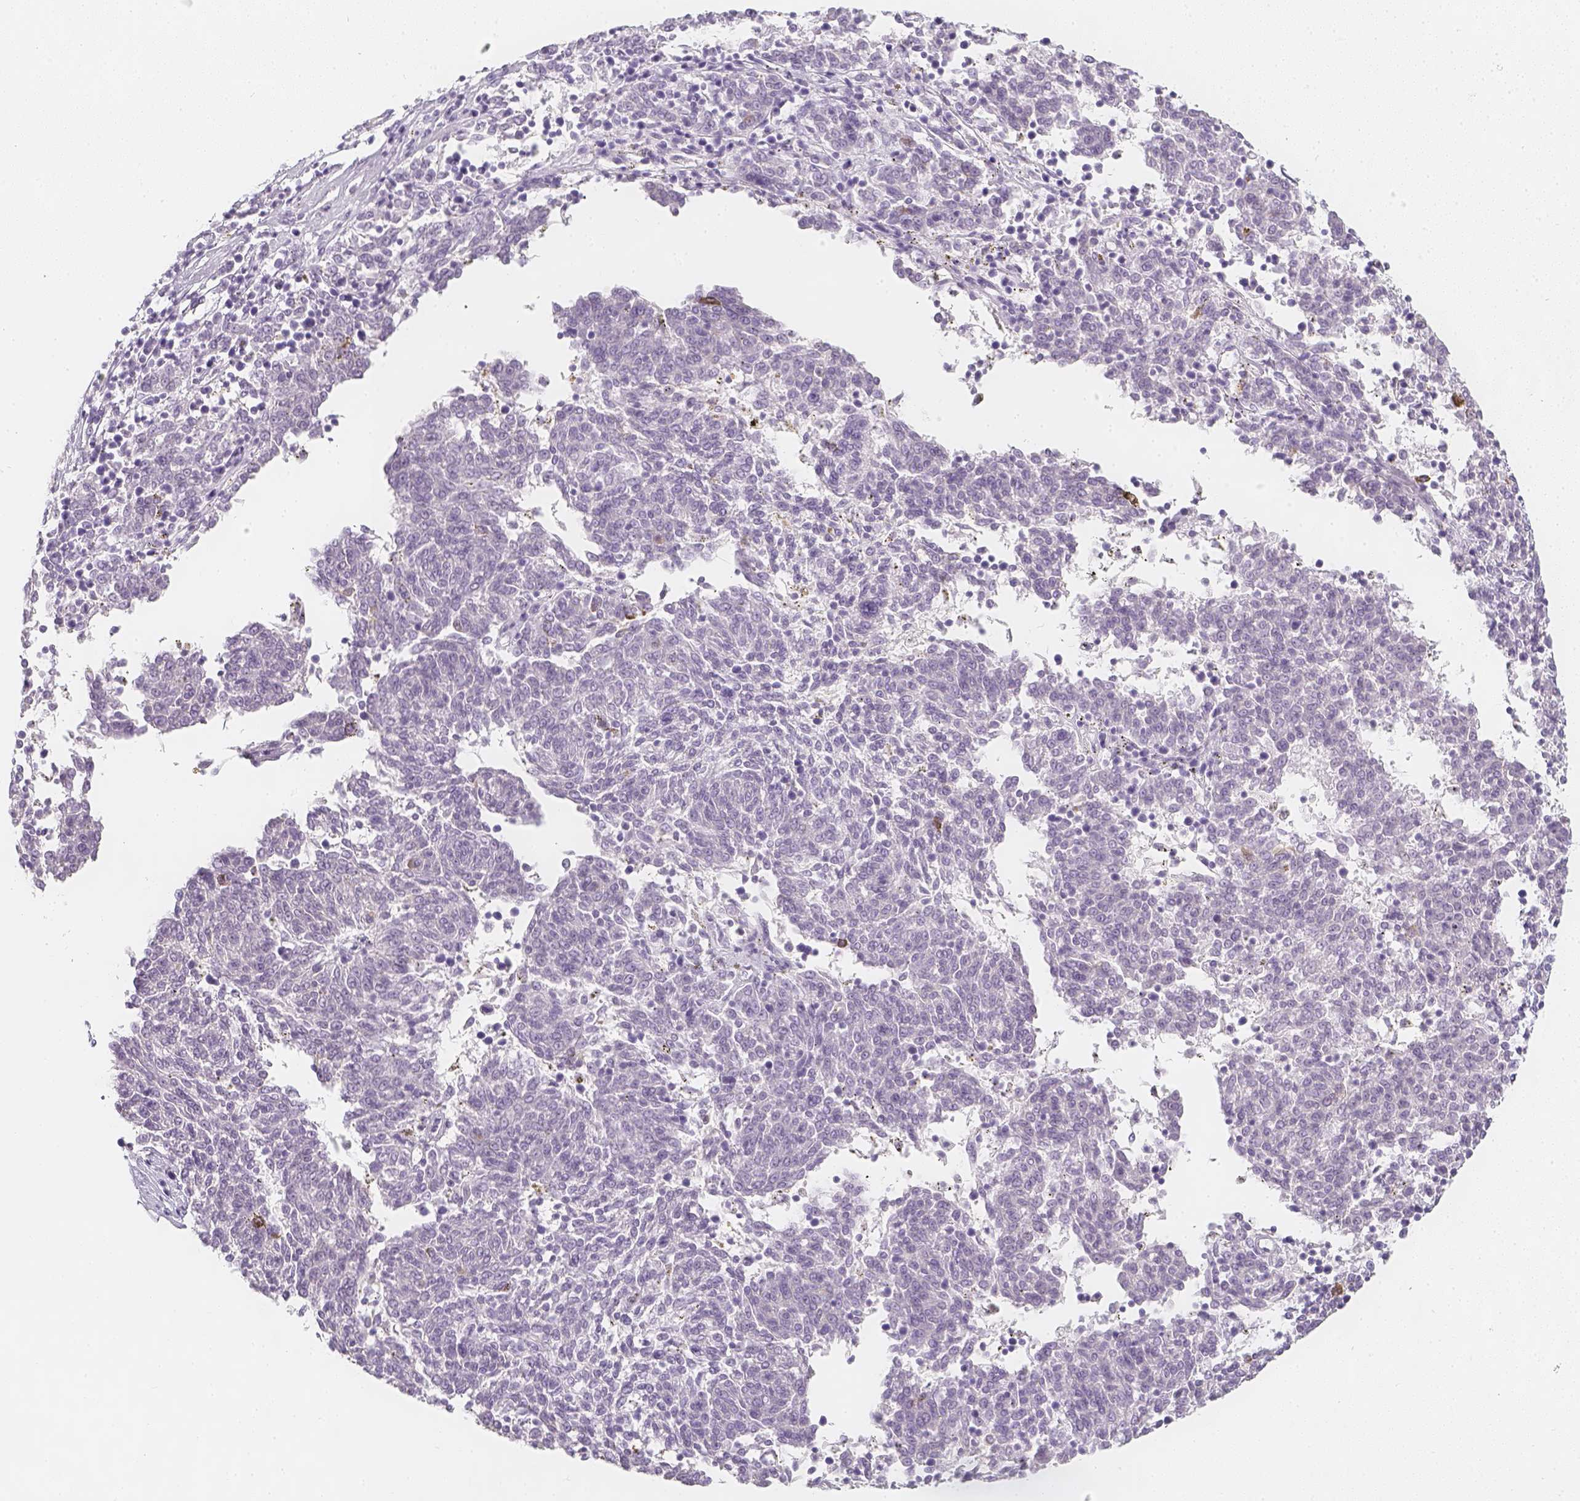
{"staining": {"intensity": "negative", "quantity": "none", "location": "none"}, "tissue": "melanoma", "cell_type": "Tumor cells", "image_type": "cancer", "snomed": [{"axis": "morphology", "description": "Malignant melanoma, NOS"}, {"axis": "topography", "description": "Skin"}], "caption": "High power microscopy micrograph of an immunohistochemistry photomicrograph of malignant melanoma, revealing no significant positivity in tumor cells.", "gene": "SLC18A1", "patient": {"sex": "female", "age": 72}}